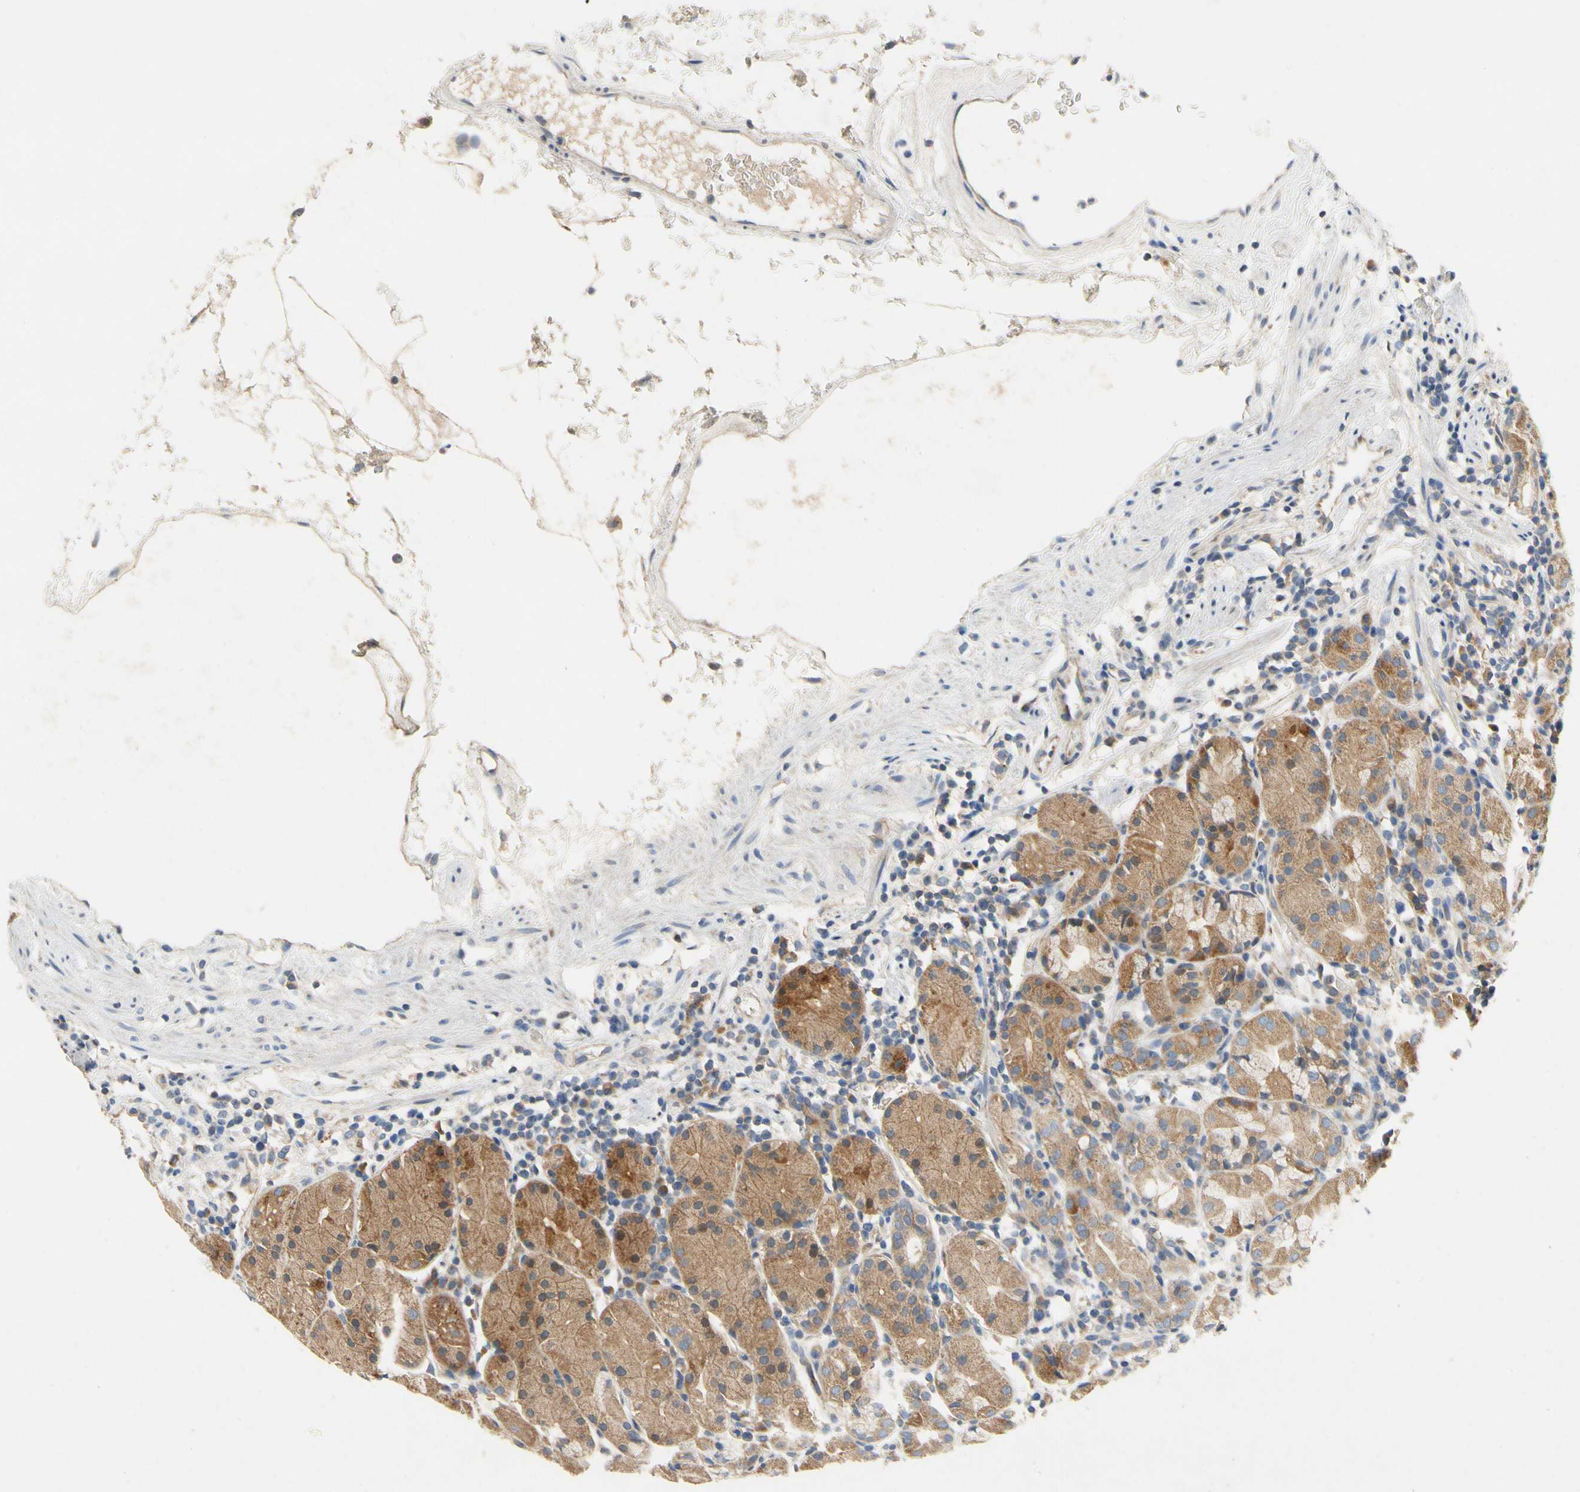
{"staining": {"intensity": "moderate", "quantity": ">75%", "location": "cytoplasmic/membranous"}, "tissue": "stomach", "cell_type": "Glandular cells", "image_type": "normal", "snomed": [{"axis": "morphology", "description": "Normal tissue, NOS"}, {"axis": "topography", "description": "Stomach"}, {"axis": "topography", "description": "Stomach, lower"}], "caption": "A histopathology image showing moderate cytoplasmic/membranous staining in approximately >75% of glandular cells in normal stomach, as visualized by brown immunohistochemical staining.", "gene": "KLHDC8B", "patient": {"sex": "female", "age": 75}}